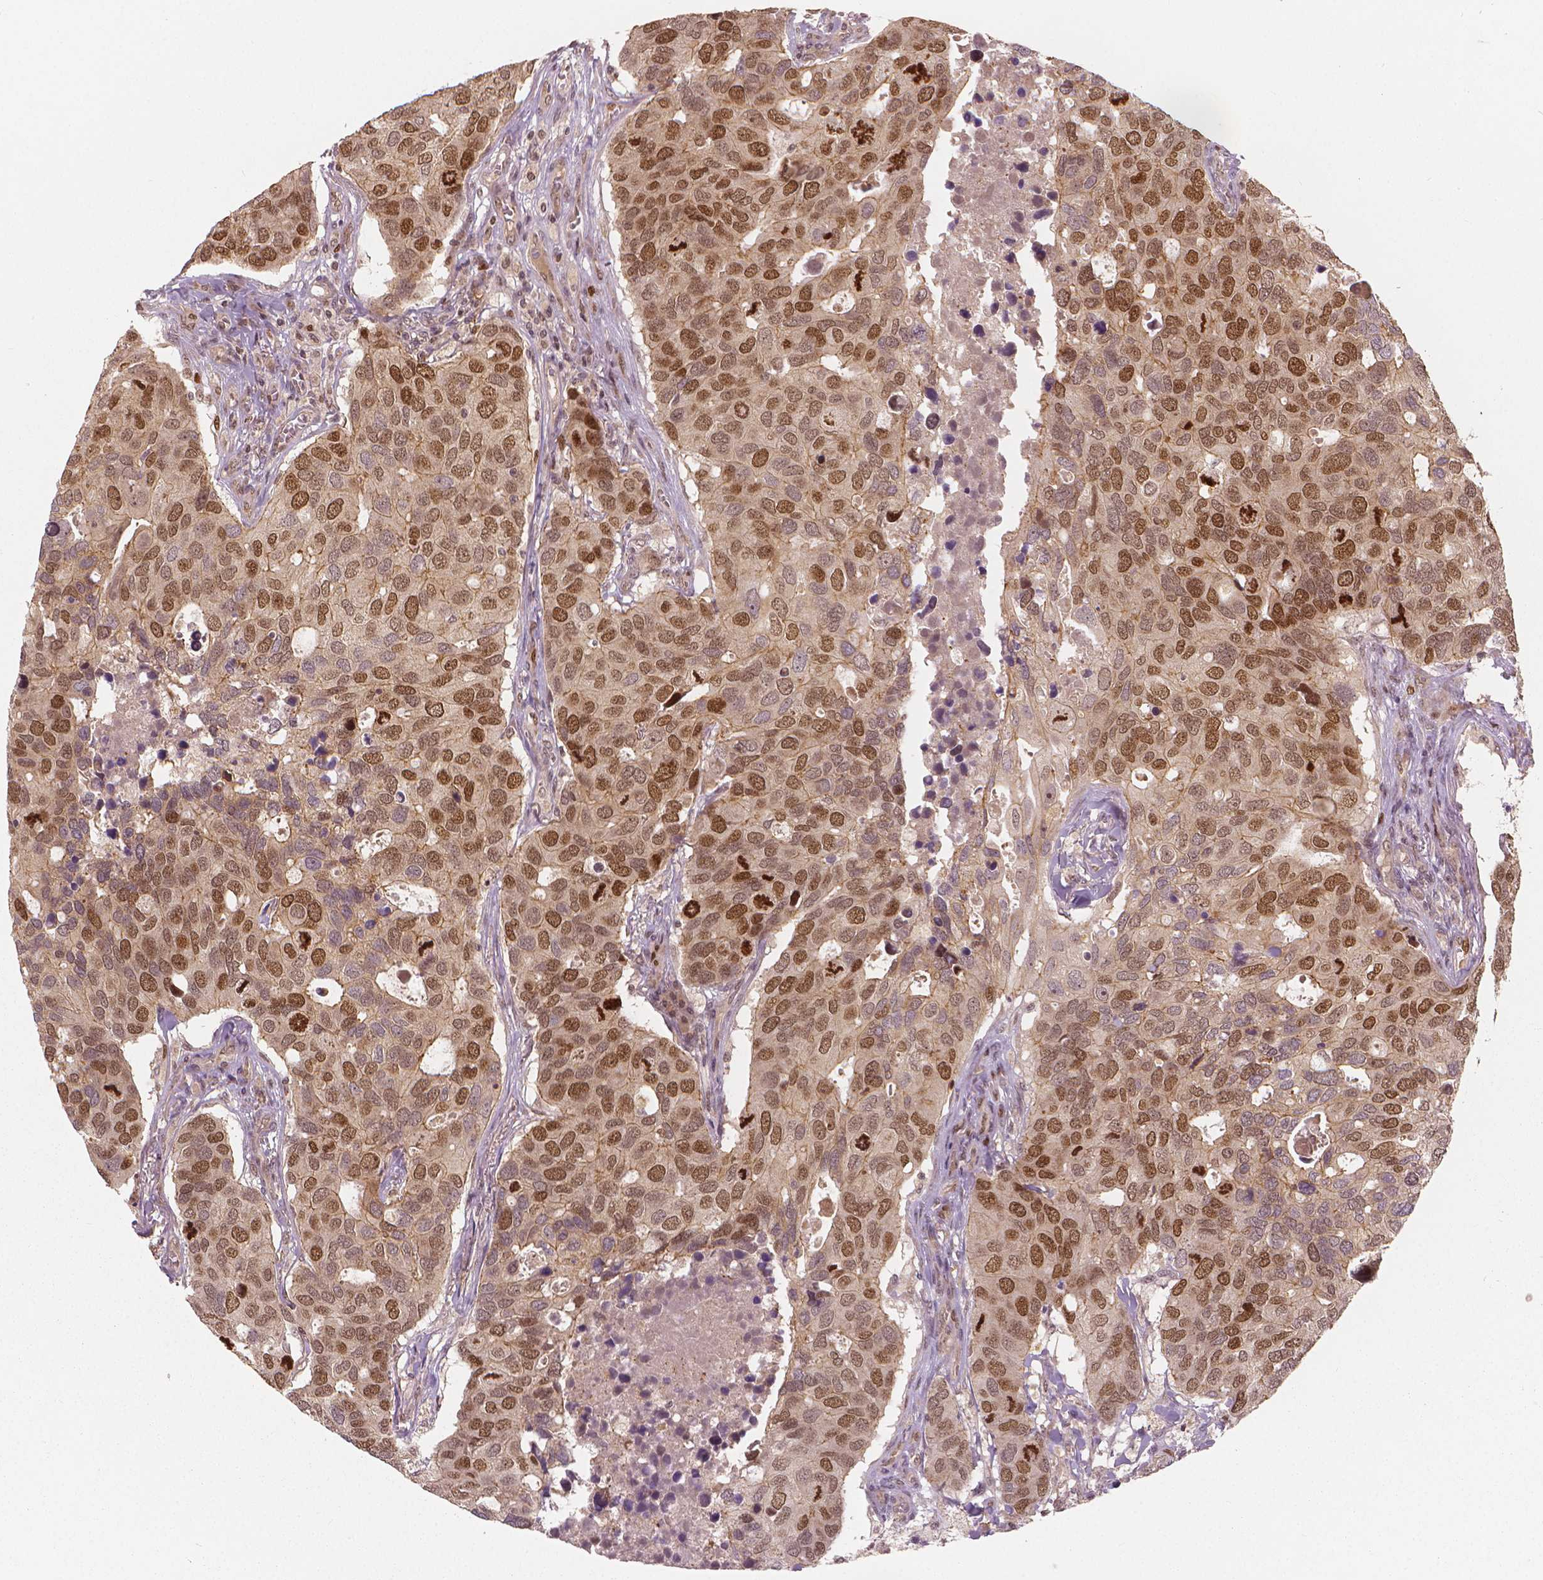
{"staining": {"intensity": "moderate", "quantity": ">75%", "location": "nuclear"}, "tissue": "breast cancer", "cell_type": "Tumor cells", "image_type": "cancer", "snomed": [{"axis": "morphology", "description": "Duct carcinoma"}, {"axis": "topography", "description": "Breast"}], "caption": "Intraductal carcinoma (breast) stained for a protein displays moderate nuclear positivity in tumor cells.", "gene": "NSD2", "patient": {"sex": "female", "age": 83}}